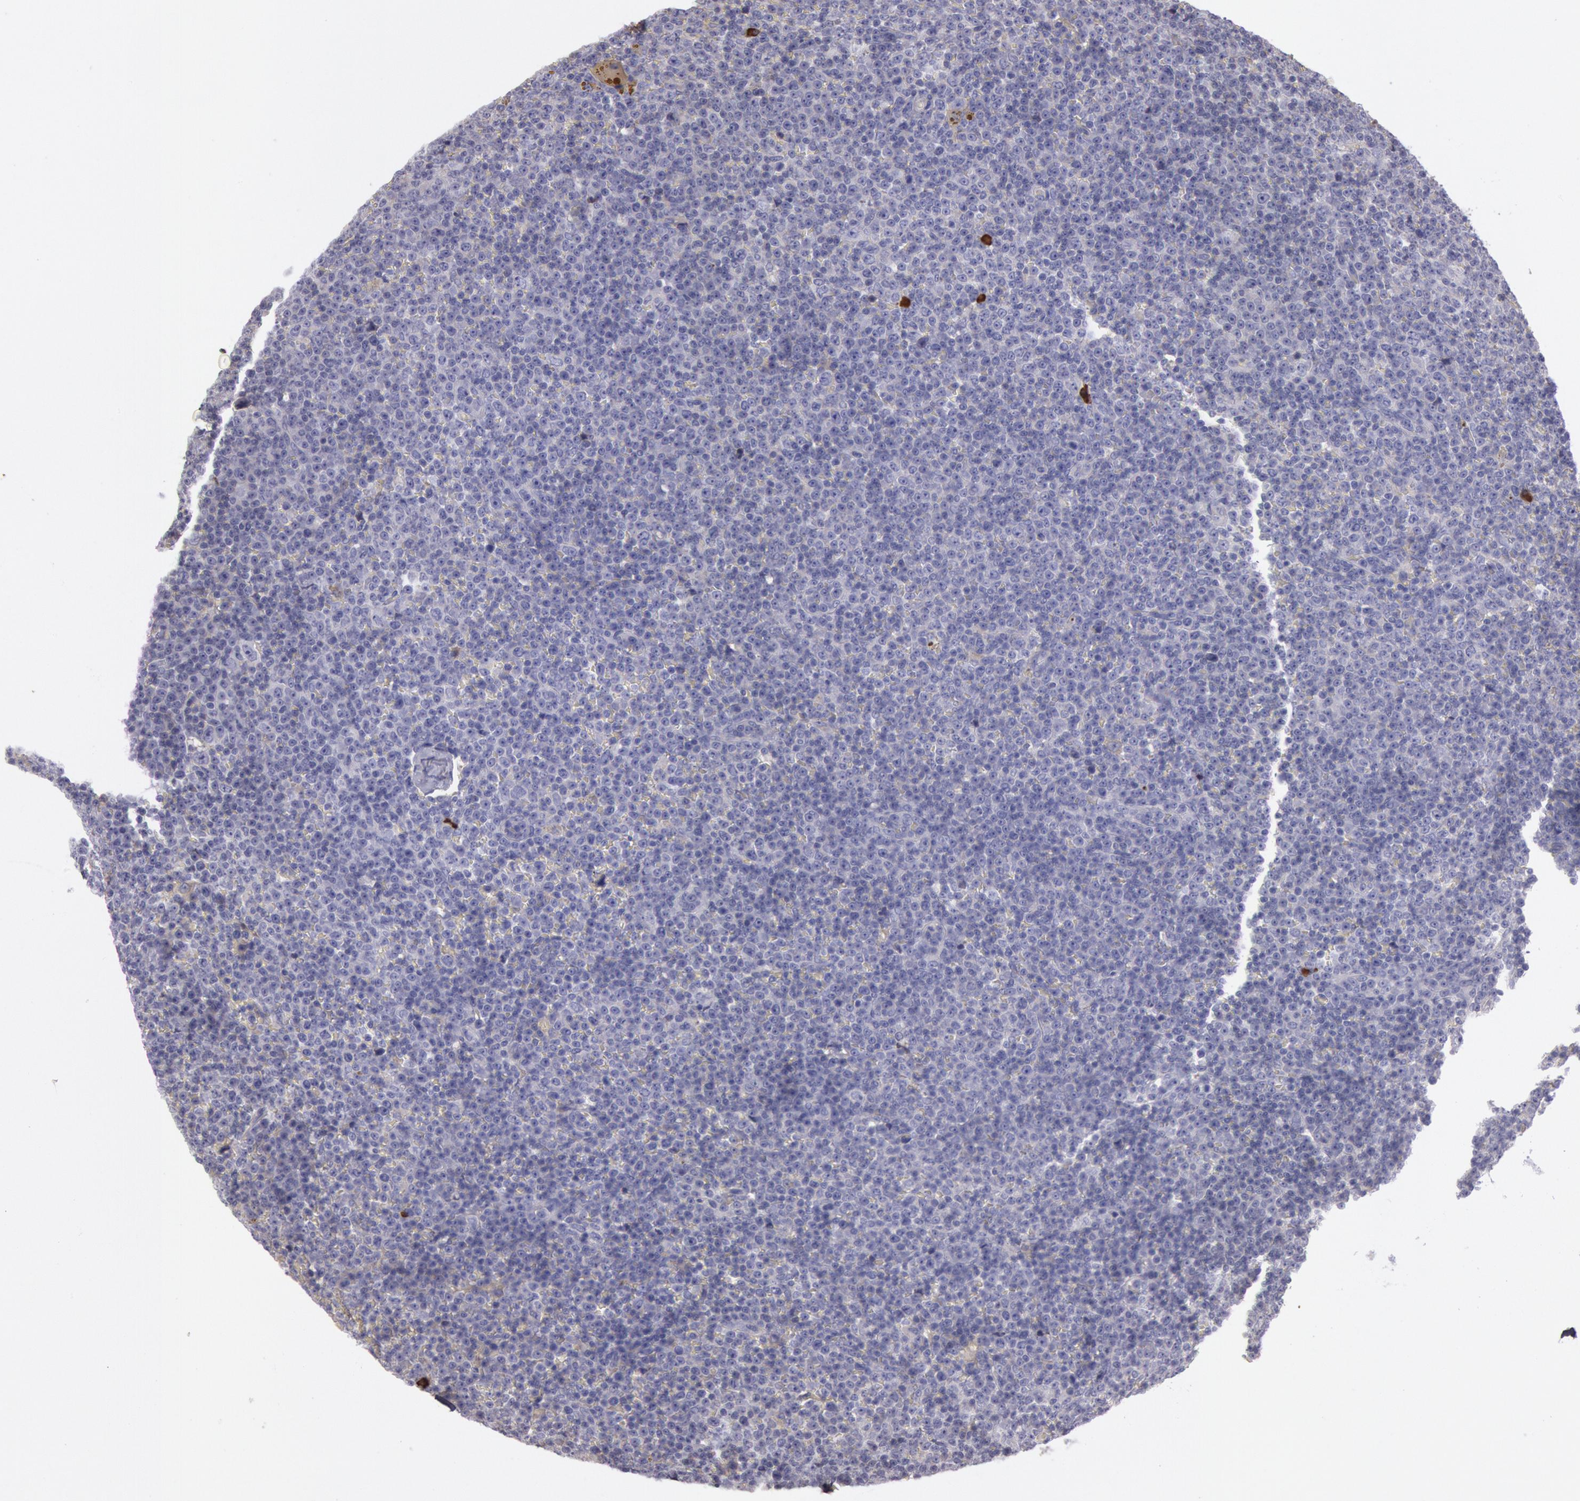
{"staining": {"intensity": "negative", "quantity": "none", "location": "none"}, "tissue": "lymphoma", "cell_type": "Tumor cells", "image_type": "cancer", "snomed": [{"axis": "morphology", "description": "Malignant lymphoma, non-Hodgkin's type, Low grade"}, {"axis": "topography", "description": "Lymph node"}], "caption": "This image is of lymphoma stained with immunohistochemistry to label a protein in brown with the nuclei are counter-stained blue. There is no staining in tumor cells.", "gene": "IGHG1", "patient": {"sex": "male", "age": 50}}